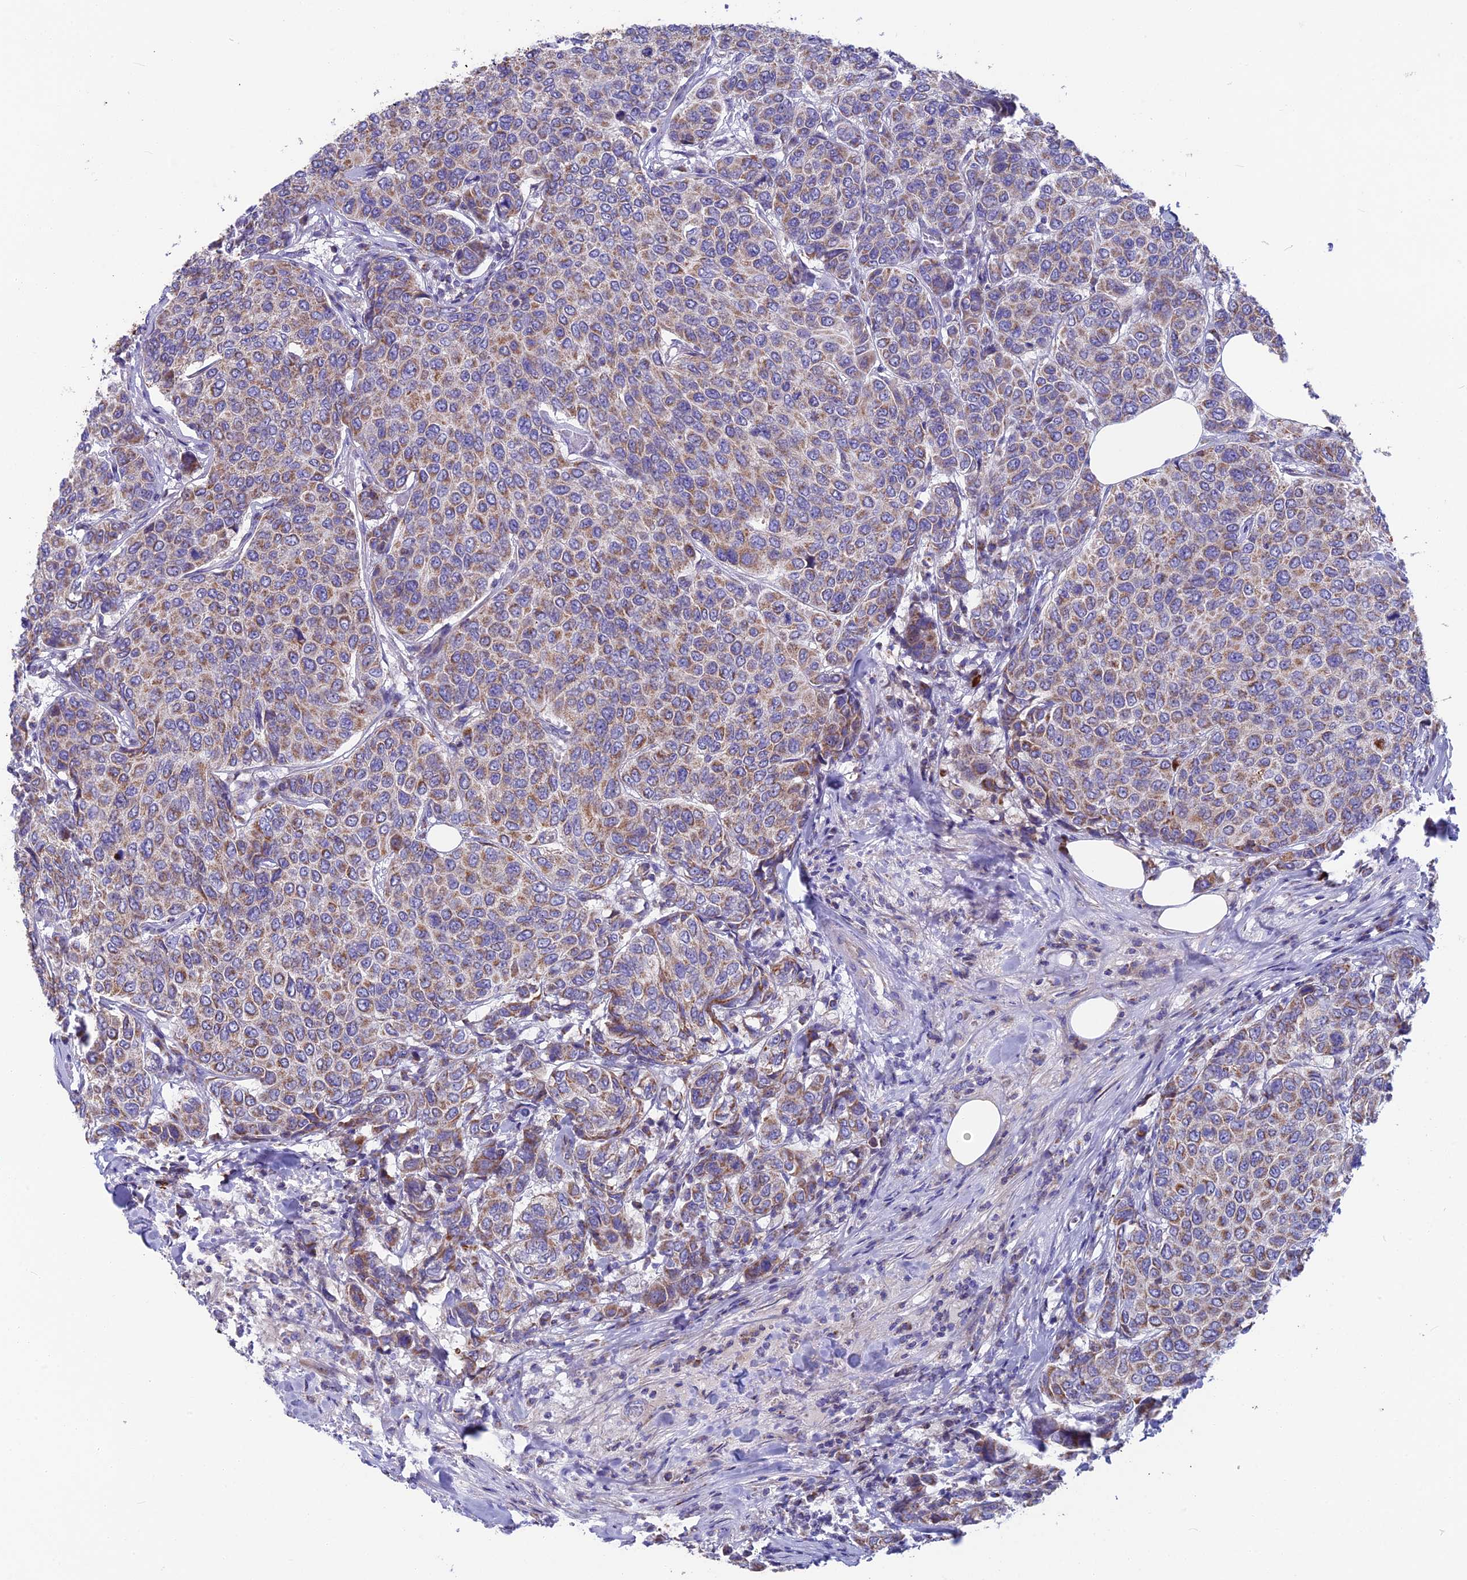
{"staining": {"intensity": "weak", "quantity": ">75%", "location": "cytoplasmic/membranous"}, "tissue": "breast cancer", "cell_type": "Tumor cells", "image_type": "cancer", "snomed": [{"axis": "morphology", "description": "Duct carcinoma"}, {"axis": "topography", "description": "Breast"}], "caption": "A histopathology image of human breast invasive ductal carcinoma stained for a protein exhibits weak cytoplasmic/membranous brown staining in tumor cells.", "gene": "CS", "patient": {"sex": "female", "age": 55}}